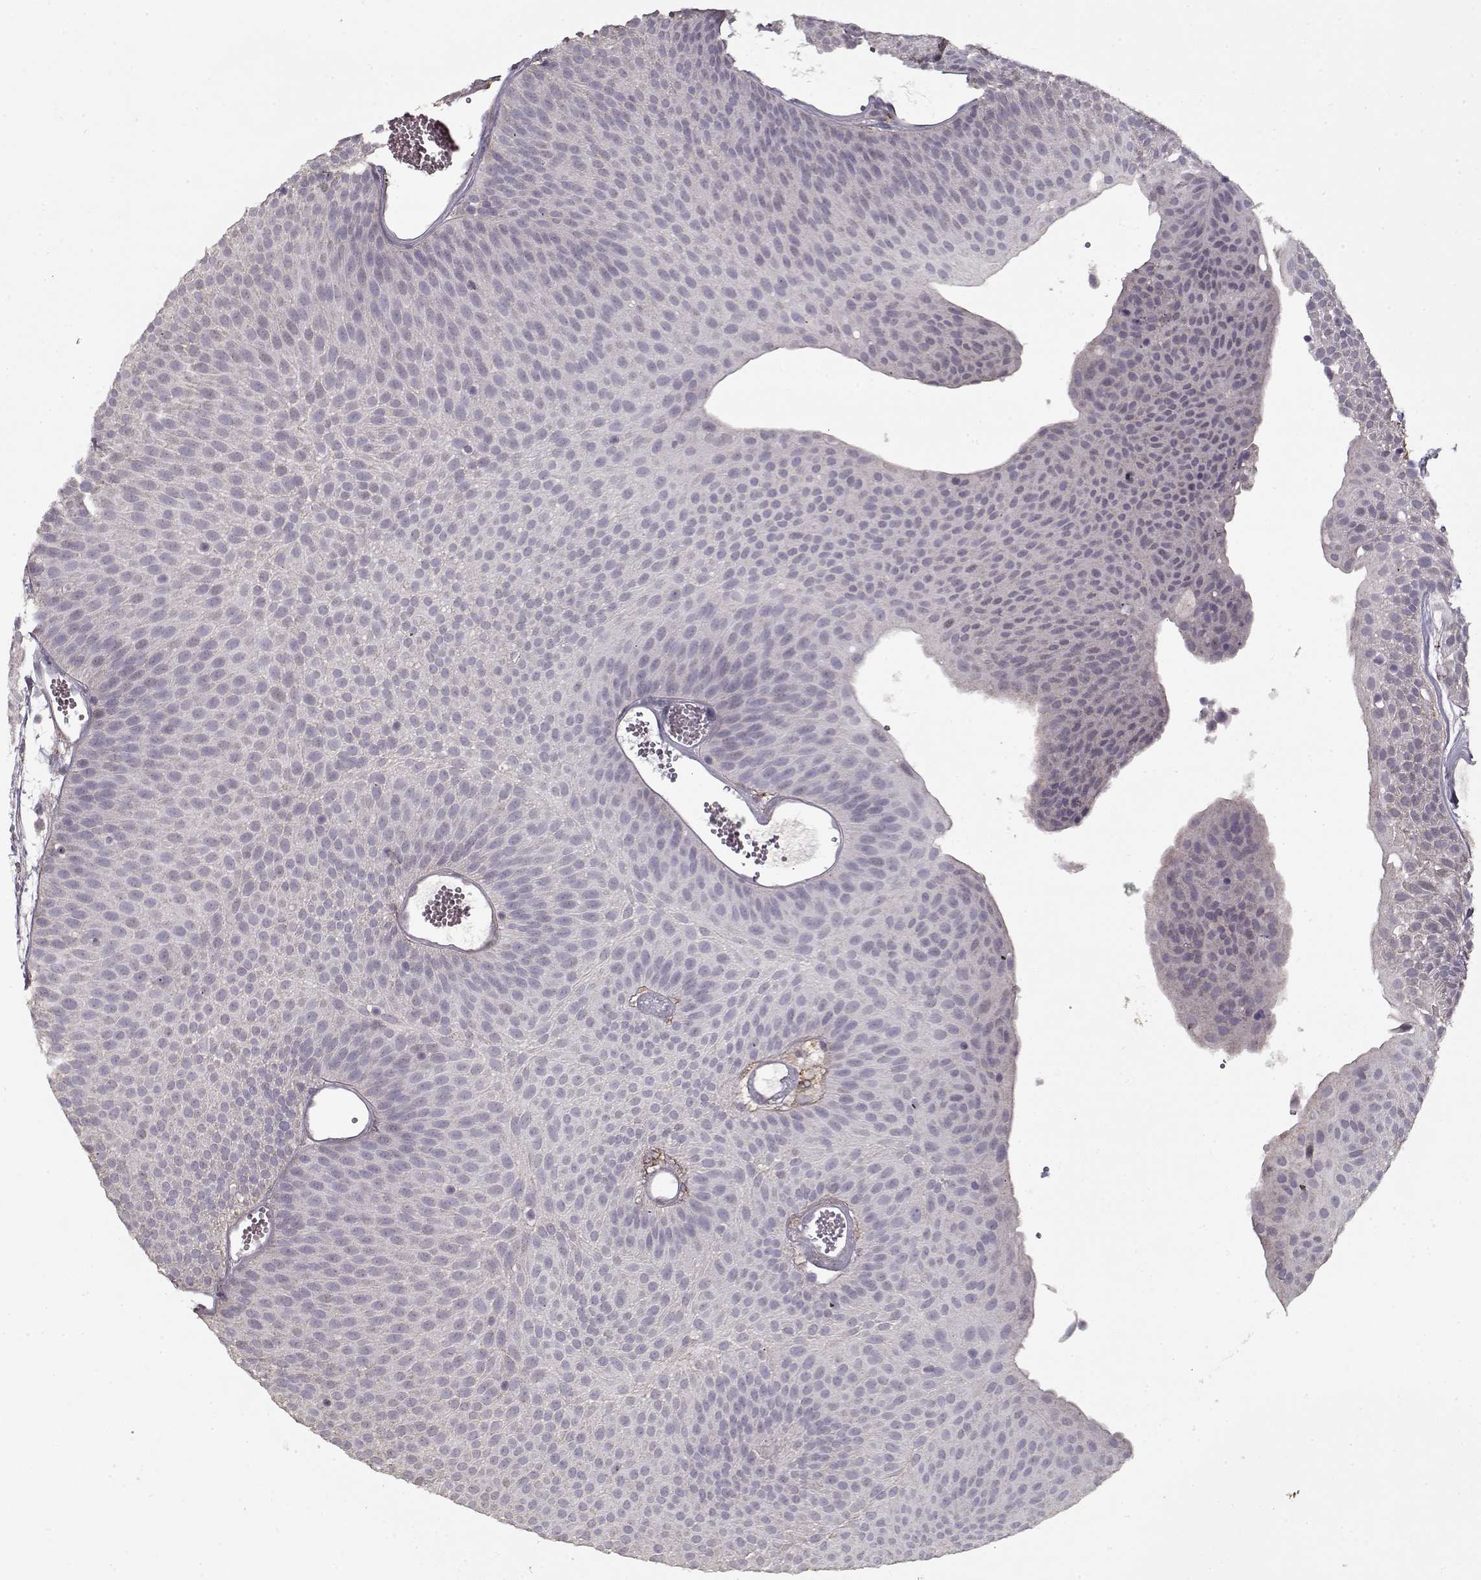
{"staining": {"intensity": "negative", "quantity": "none", "location": "none"}, "tissue": "urothelial cancer", "cell_type": "Tumor cells", "image_type": "cancer", "snomed": [{"axis": "morphology", "description": "Urothelial carcinoma, Low grade"}, {"axis": "topography", "description": "Urinary bladder"}], "caption": "This histopathology image is of low-grade urothelial carcinoma stained with immunohistochemistry to label a protein in brown with the nuclei are counter-stained blue. There is no expression in tumor cells. The staining was performed using DAB to visualize the protein expression in brown, while the nuclei were stained in blue with hematoxylin (Magnification: 20x).", "gene": "LAMA2", "patient": {"sex": "male", "age": 52}}